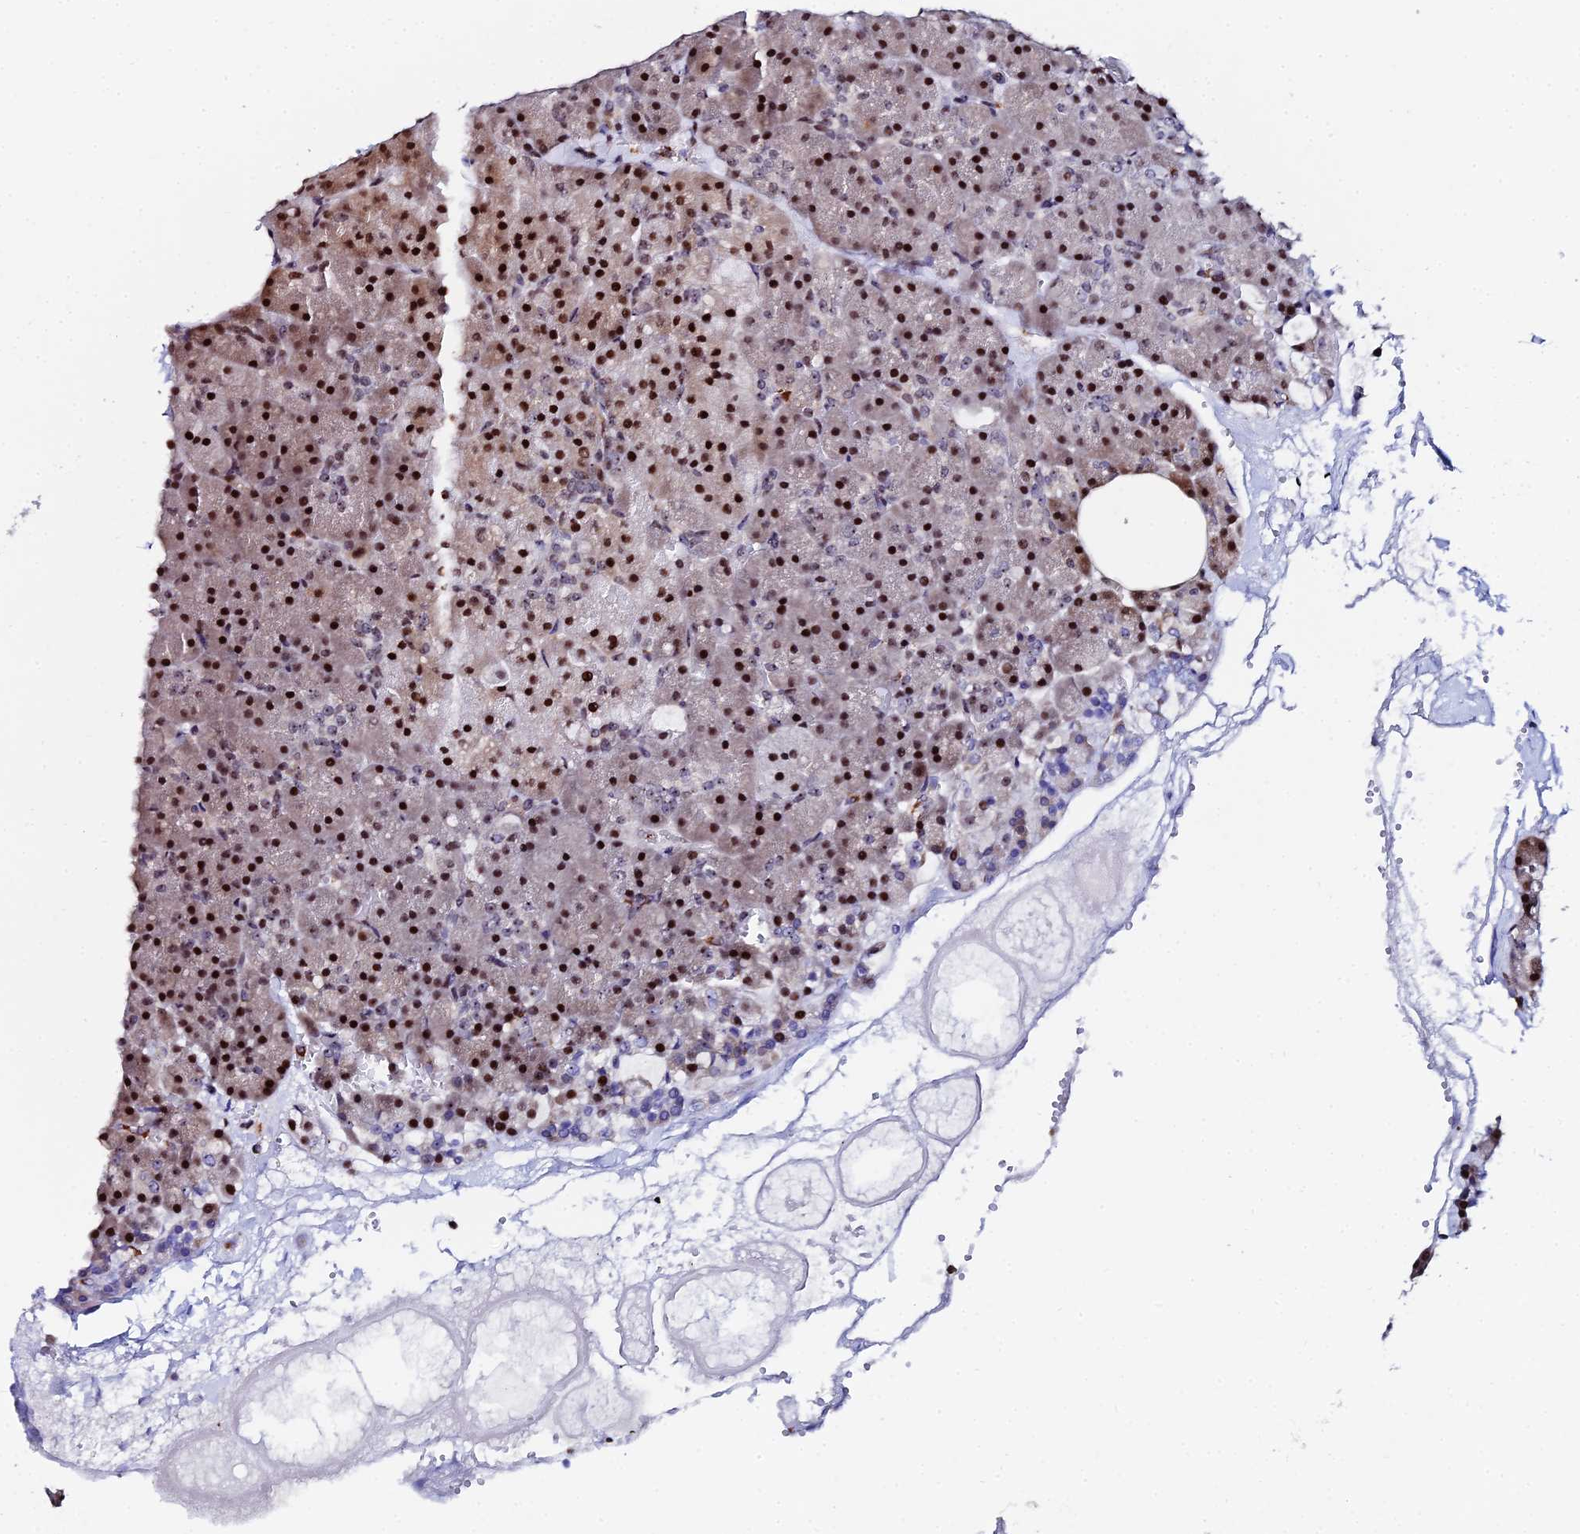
{"staining": {"intensity": "strong", "quantity": "25%-75%", "location": "nuclear"}, "tissue": "pancreas", "cell_type": "Exocrine glandular cells", "image_type": "normal", "snomed": [{"axis": "morphology", "description": "Normal tissue, NOS"}, {"axis": "topography", "description": "Pancreas"}], "caption": "Exocrine glandular cells display strong nuclear expression in approximately 25%-75% of cells in normal pancreas. (DAB (3,3'-diaminobenzidine) = brown stain, brightfield microscopy at high magnification).", "gene": "TIFA", "patient": {"sex": "male", "age": 36}}